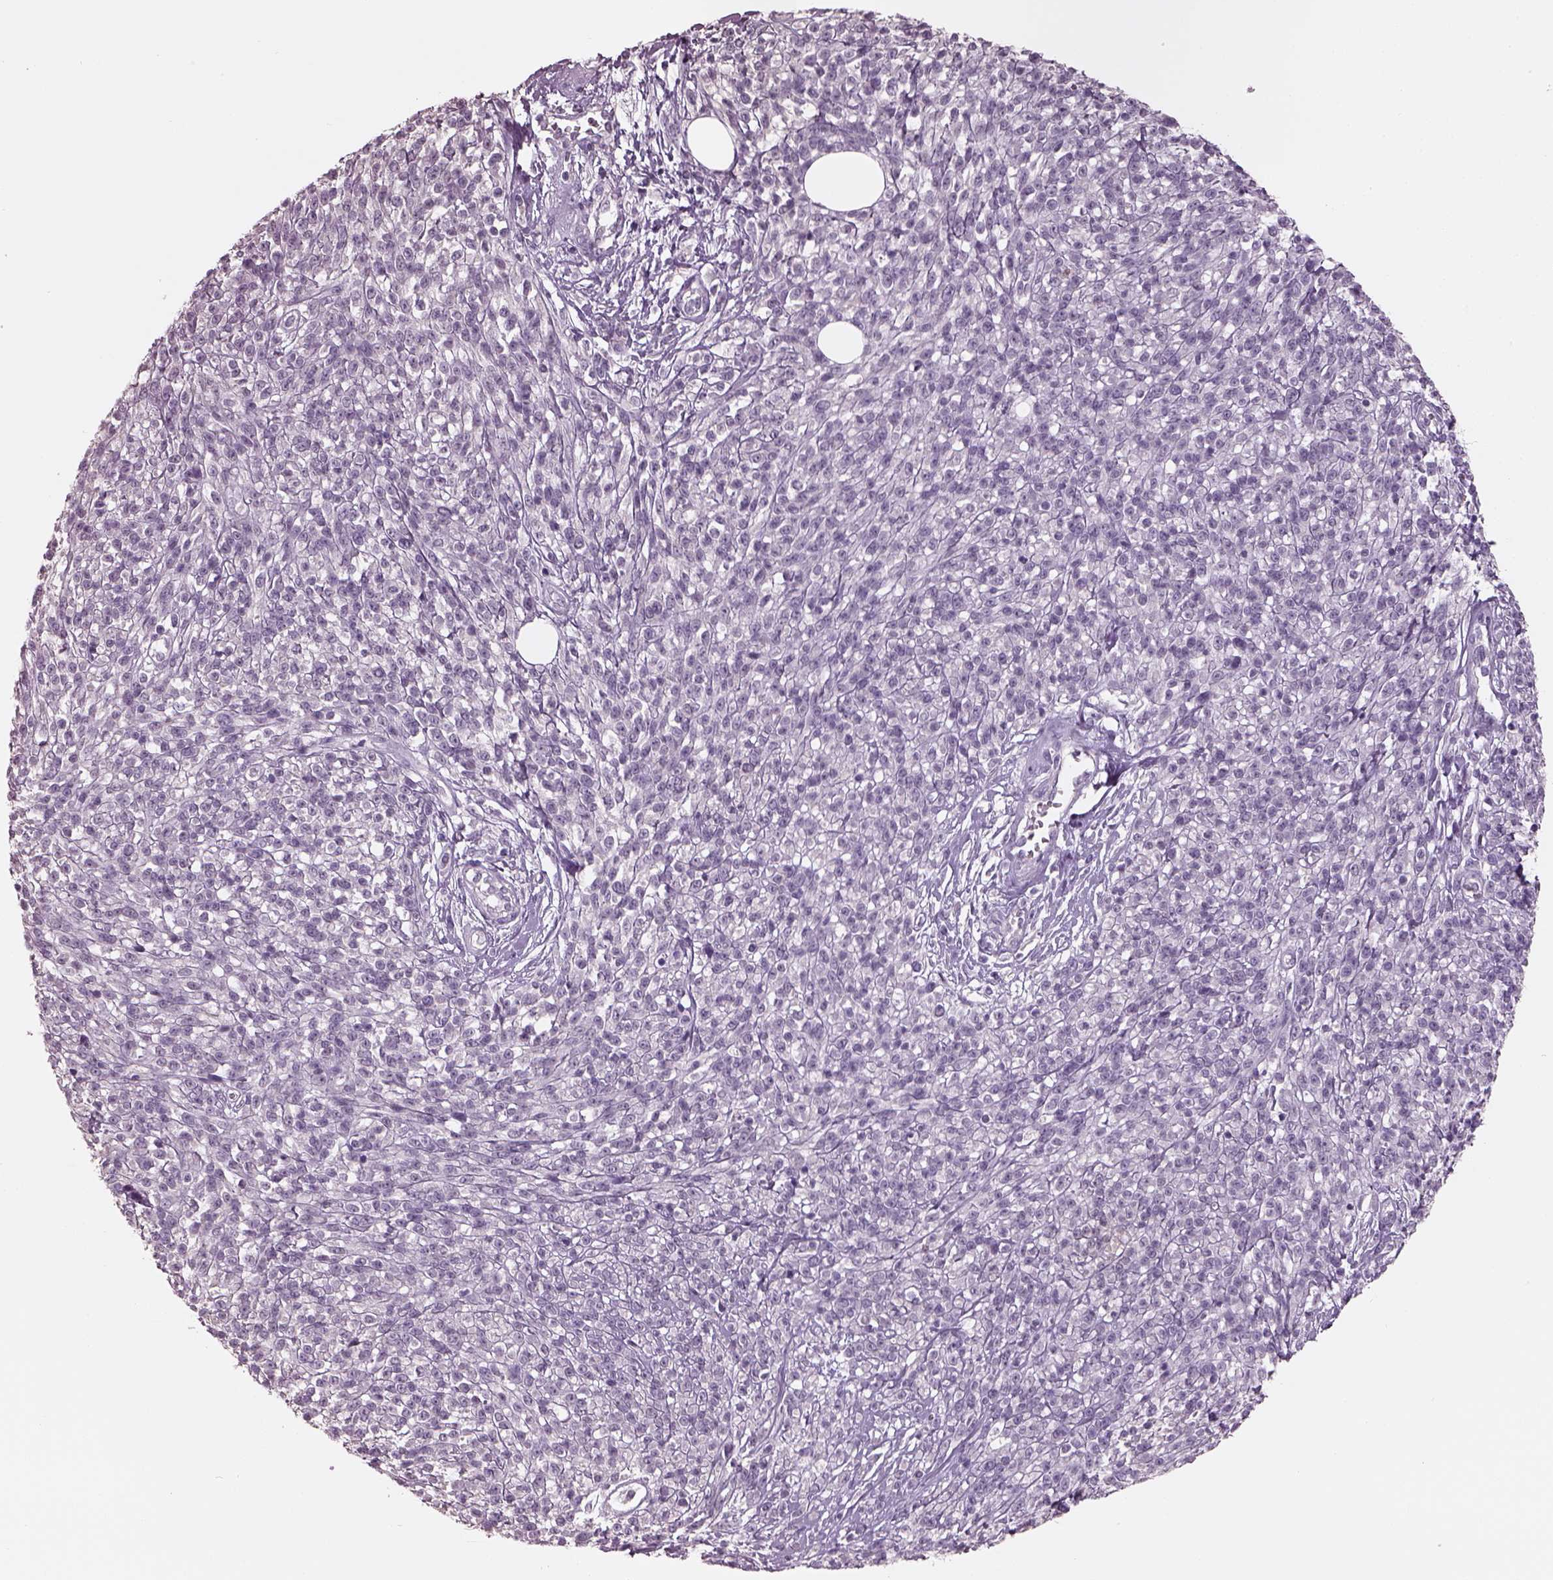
{"staining": {"intensity": "negative", "quantity": "none", "location": "none"}, "tissue": "melanoma", "cell_type": "Tumor cells", "image_type": "cancer", "snomed": [{"axis": "morphology", "description": "Malignant melanoma, NOS"}, {"axis": "topography", "description": "Skin"}, {"axis": "topography", "description": "Skin of trunk"}], "caption": "Malignant melanoma was stained to show a protein in brown. There is no significant positivity in tumor cells.", "gene": "OPTC", "patient": {"sex": "male", "age": 74}}